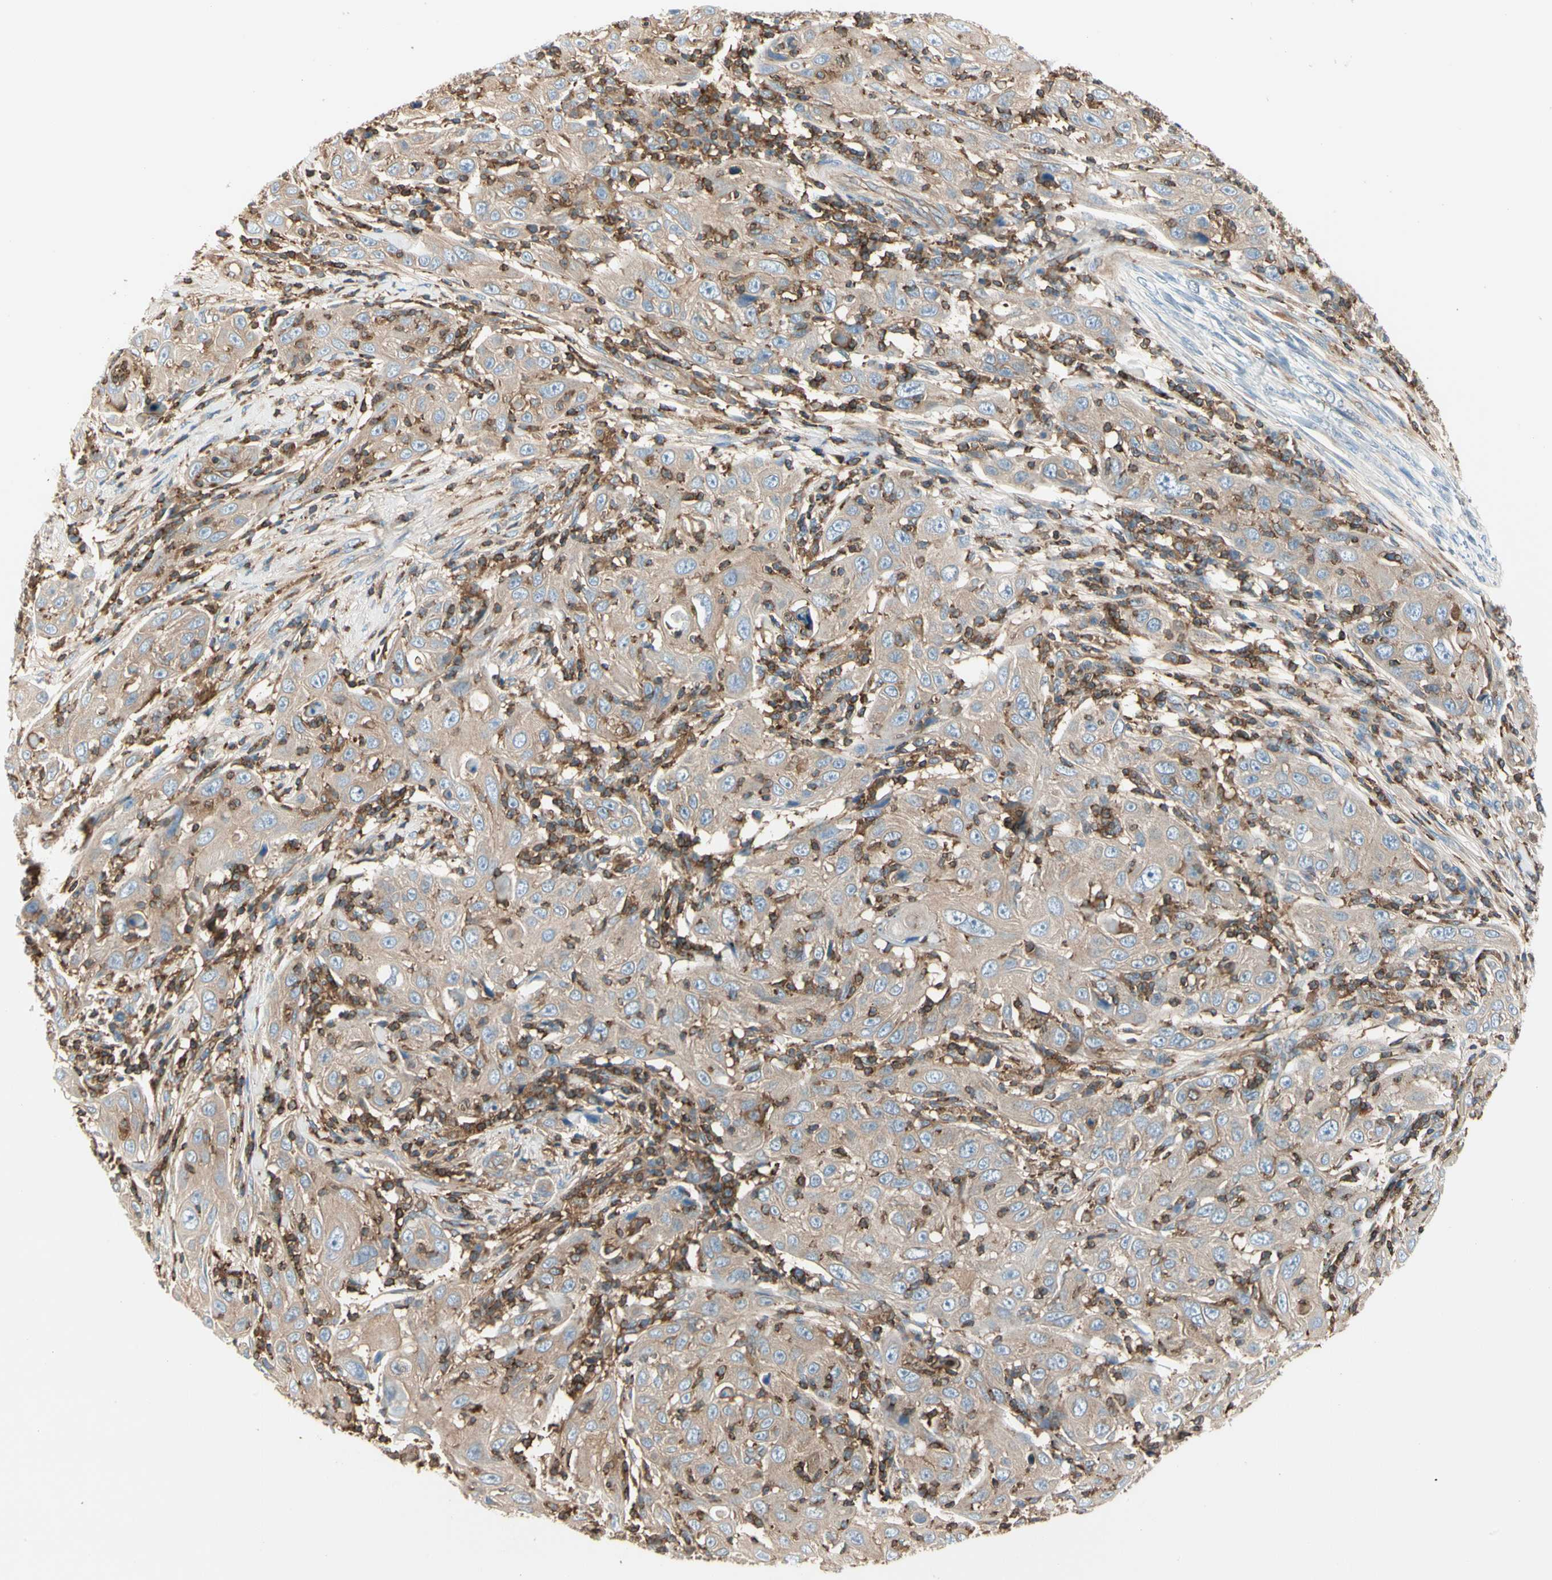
{"staining": {"intensity": "weak", "quantity": ">75%", "location": "cytoplasmic/membranous"}, "tissue": "skin cancer", "cell_type": "Tumor cells", "image_type": "cancer", "snomed": [{"axis": "morphology", "description": "Squamous cell carcinoma, NOS"}, {"axis": "topography", "description": "Skin"}], "caption": "This is a photomicrograph of immunohistochemistry staining of skin squamous cell carcinoma, which shows weak staining in the cytoplasmic/membranous of tumor cells.", "gene": "CAPZA2", "patient": {"sex": "female", "age": 88}}